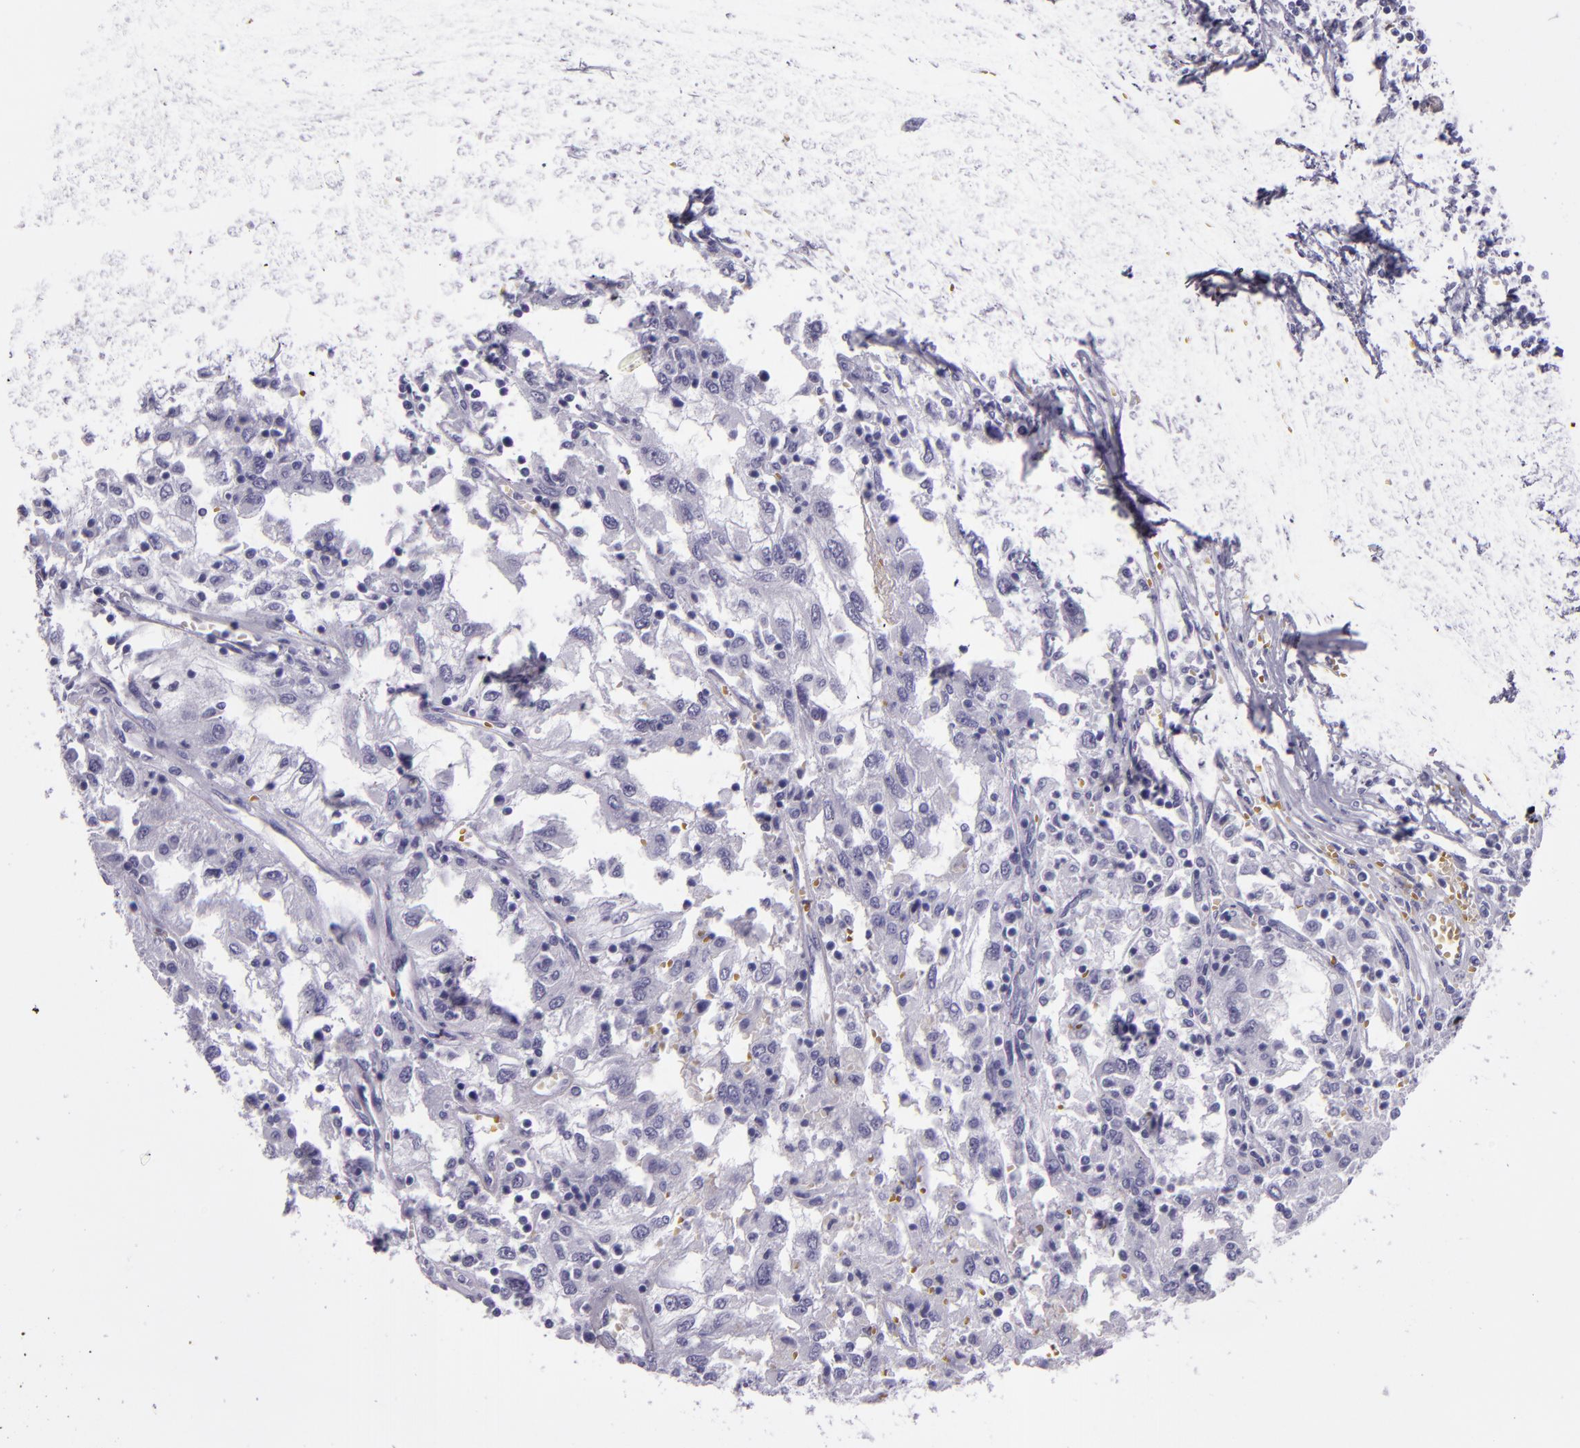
{"staining": {"intensity": "negative", "quantity": "none", "location": "none"}, "tissue": "renal cancer", "cell_type": "Tumor cells", "image_type": "cancer", "snomed": [{"axis": "morphology", "description": "Normal tissue, NOS"}, {"axis": "morphology", "description": "Adenocarcinoma, NOS"}, {"axis": "topography", "description": "Kidney"}], "caption": "This is an immunohistochemistry (IHC) photomicrograph of human adenocarcinoma (renal). There is no positivity in tumor cells.", "gene": "CR2", "patient": {"sex": "male", "age": 71}}